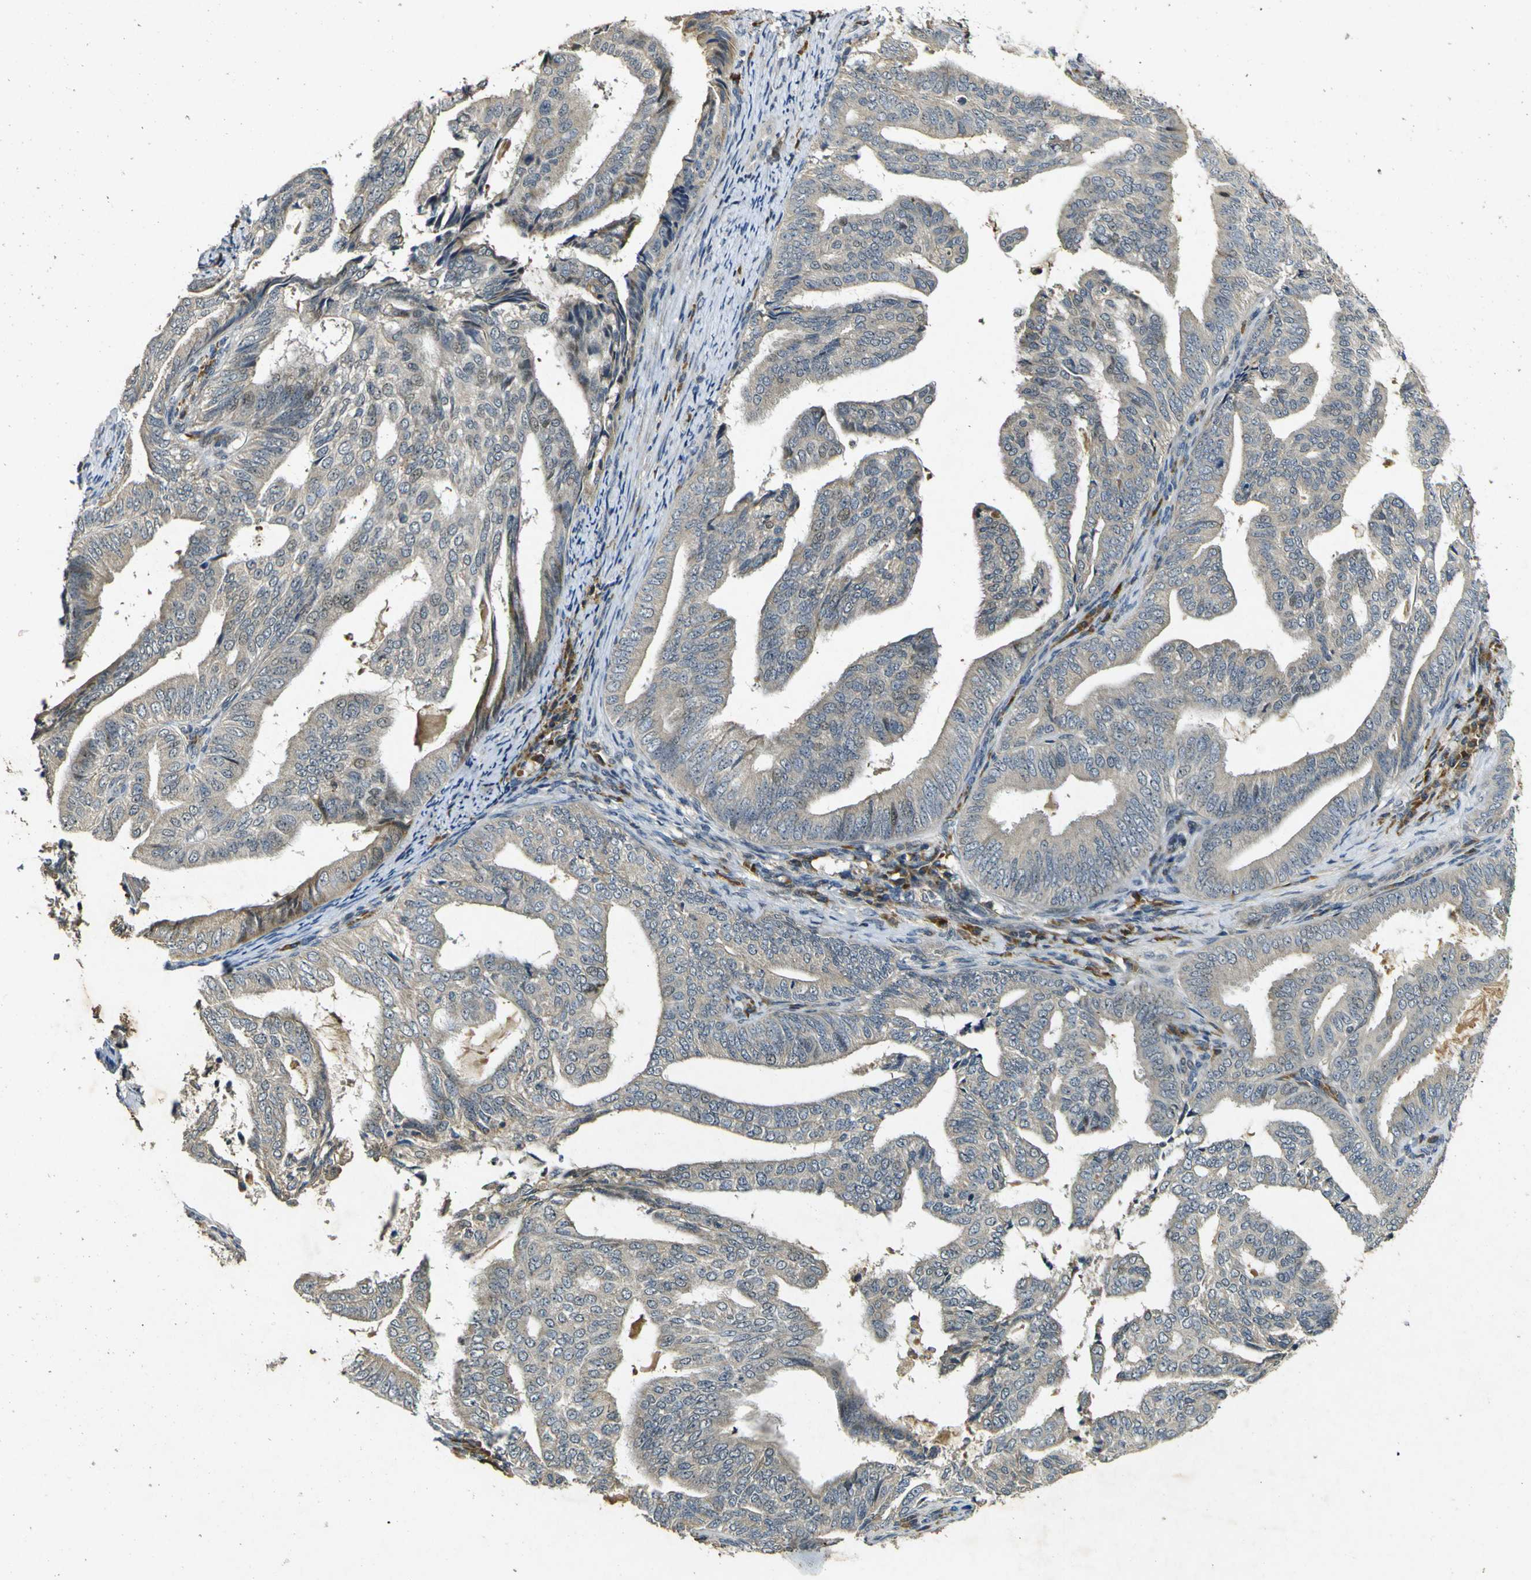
{"staining": {"intensity": "negative", "quantity": "none", "location": "none"}, "tissue": "endometrial cancer", "cell_type": "Tumor cells", "image_type": "cancer", "snomed": [{"axis": "morphology", "description": "Adenocarcinoma, NOS"}, {"axis": "topography", "description": "Endometrium"}], "caption": "Tumor cells are negative for protein expression in human endometrial adenocarcinoma.", "gene": "MAGI2", "patient": {"sex": "female", "age": 58}}